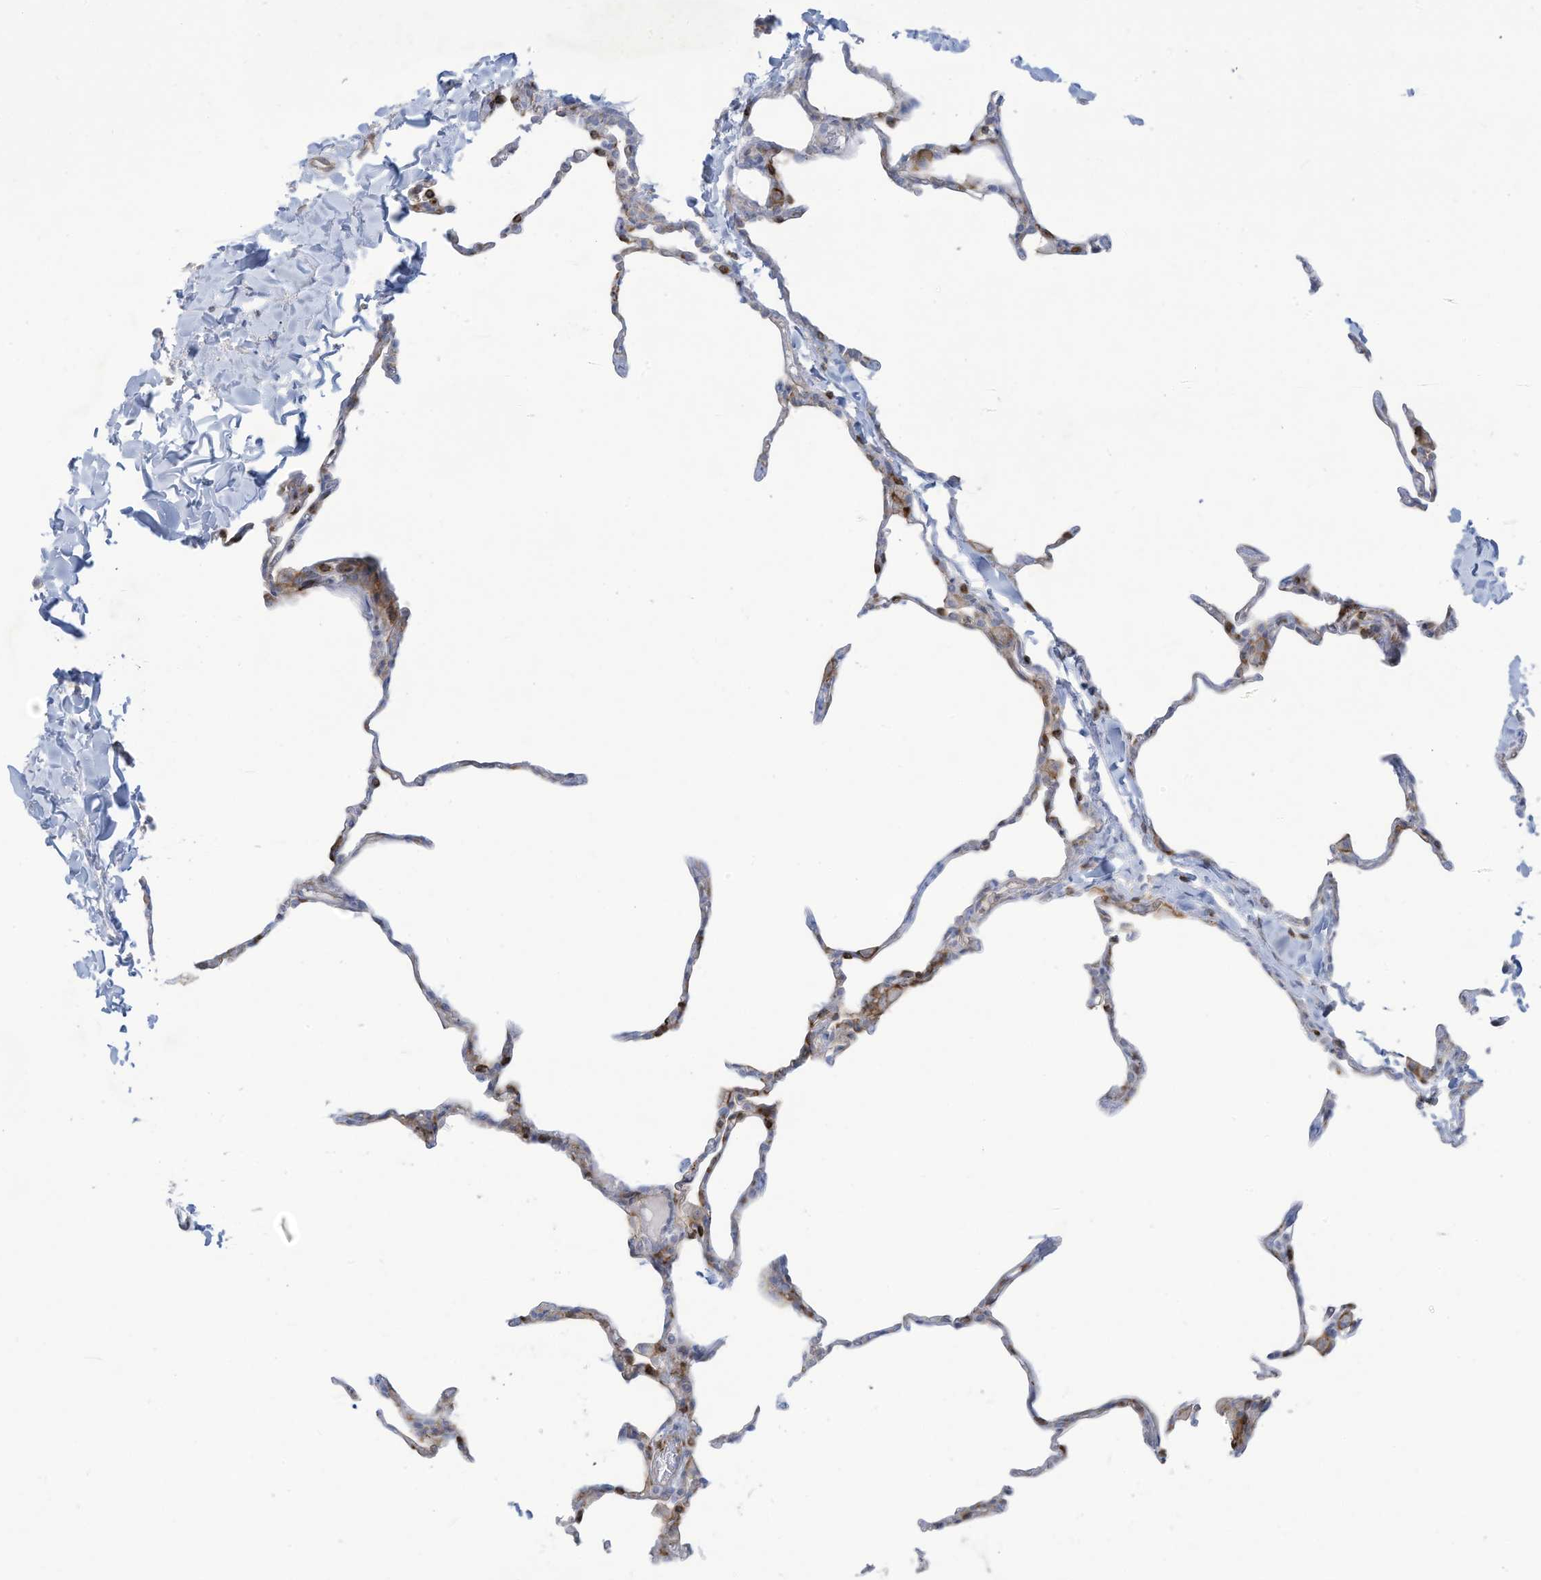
{"staining": {"intensity": "moderate", "quantity": "<25%", "location": "cytoplasmic/membranous"}, "tissue": "lung", "cell_type": "Alveolar cells", "image_type": "normal", "snomed": [{"axis": "morphology", "description": "Normal tissue, NOS"}, {"axis": "topography", "description": "Lung"}], "caption": "Immunohistochemistry (IHC) (DAB) staining of normal human lung shows moderate cytoplasmic/membranous protein positivity in approximately <25% of alveolar cells. The protein of interest is shown in brown color, while the nuclei are stained blue.", "gene": "THNSL2", "patient": {"sex": "male", "age": 20}}